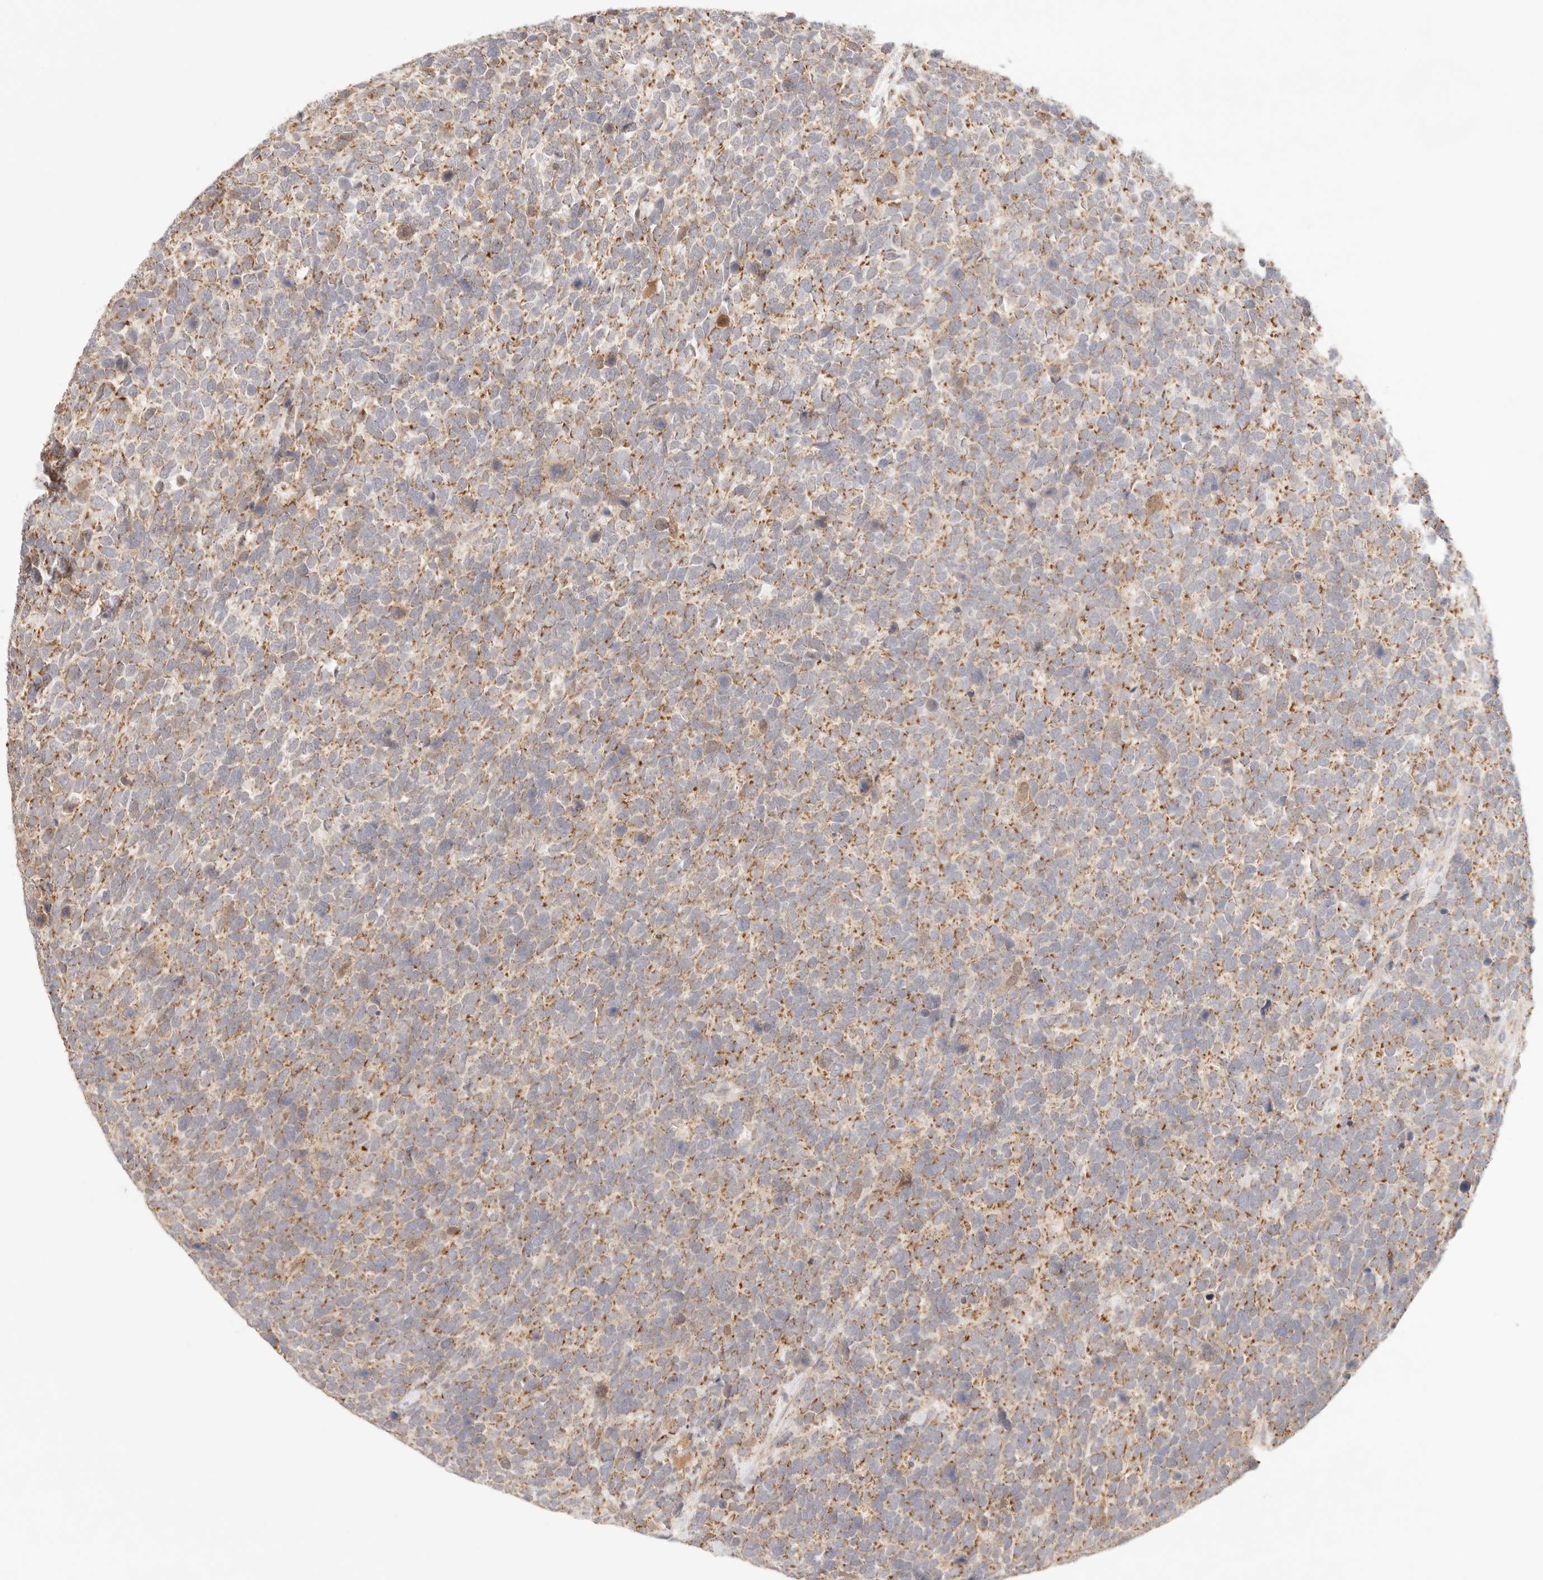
{"staining": {"intensity": "moderate", "quantity": ">75%", "location": "cytoplasmic/membranous"}, "tissue": "urothelial cancer", "cell_type": "Tumor cells", "image_type": "cancer", "snomed": [{"axis": "morphology", "description": "Urothelial carcinoma, High grade"}, {"axis": "topography", "description": "Urinary bladder"}], "caption": "Urothelial cancer stained with a brown dye shows moderate cytoplasmic/membranous positive staining in approximately >75% of tumor cells.", "gene": "COA6", "patient": {"sex": "female", "age": 82}}